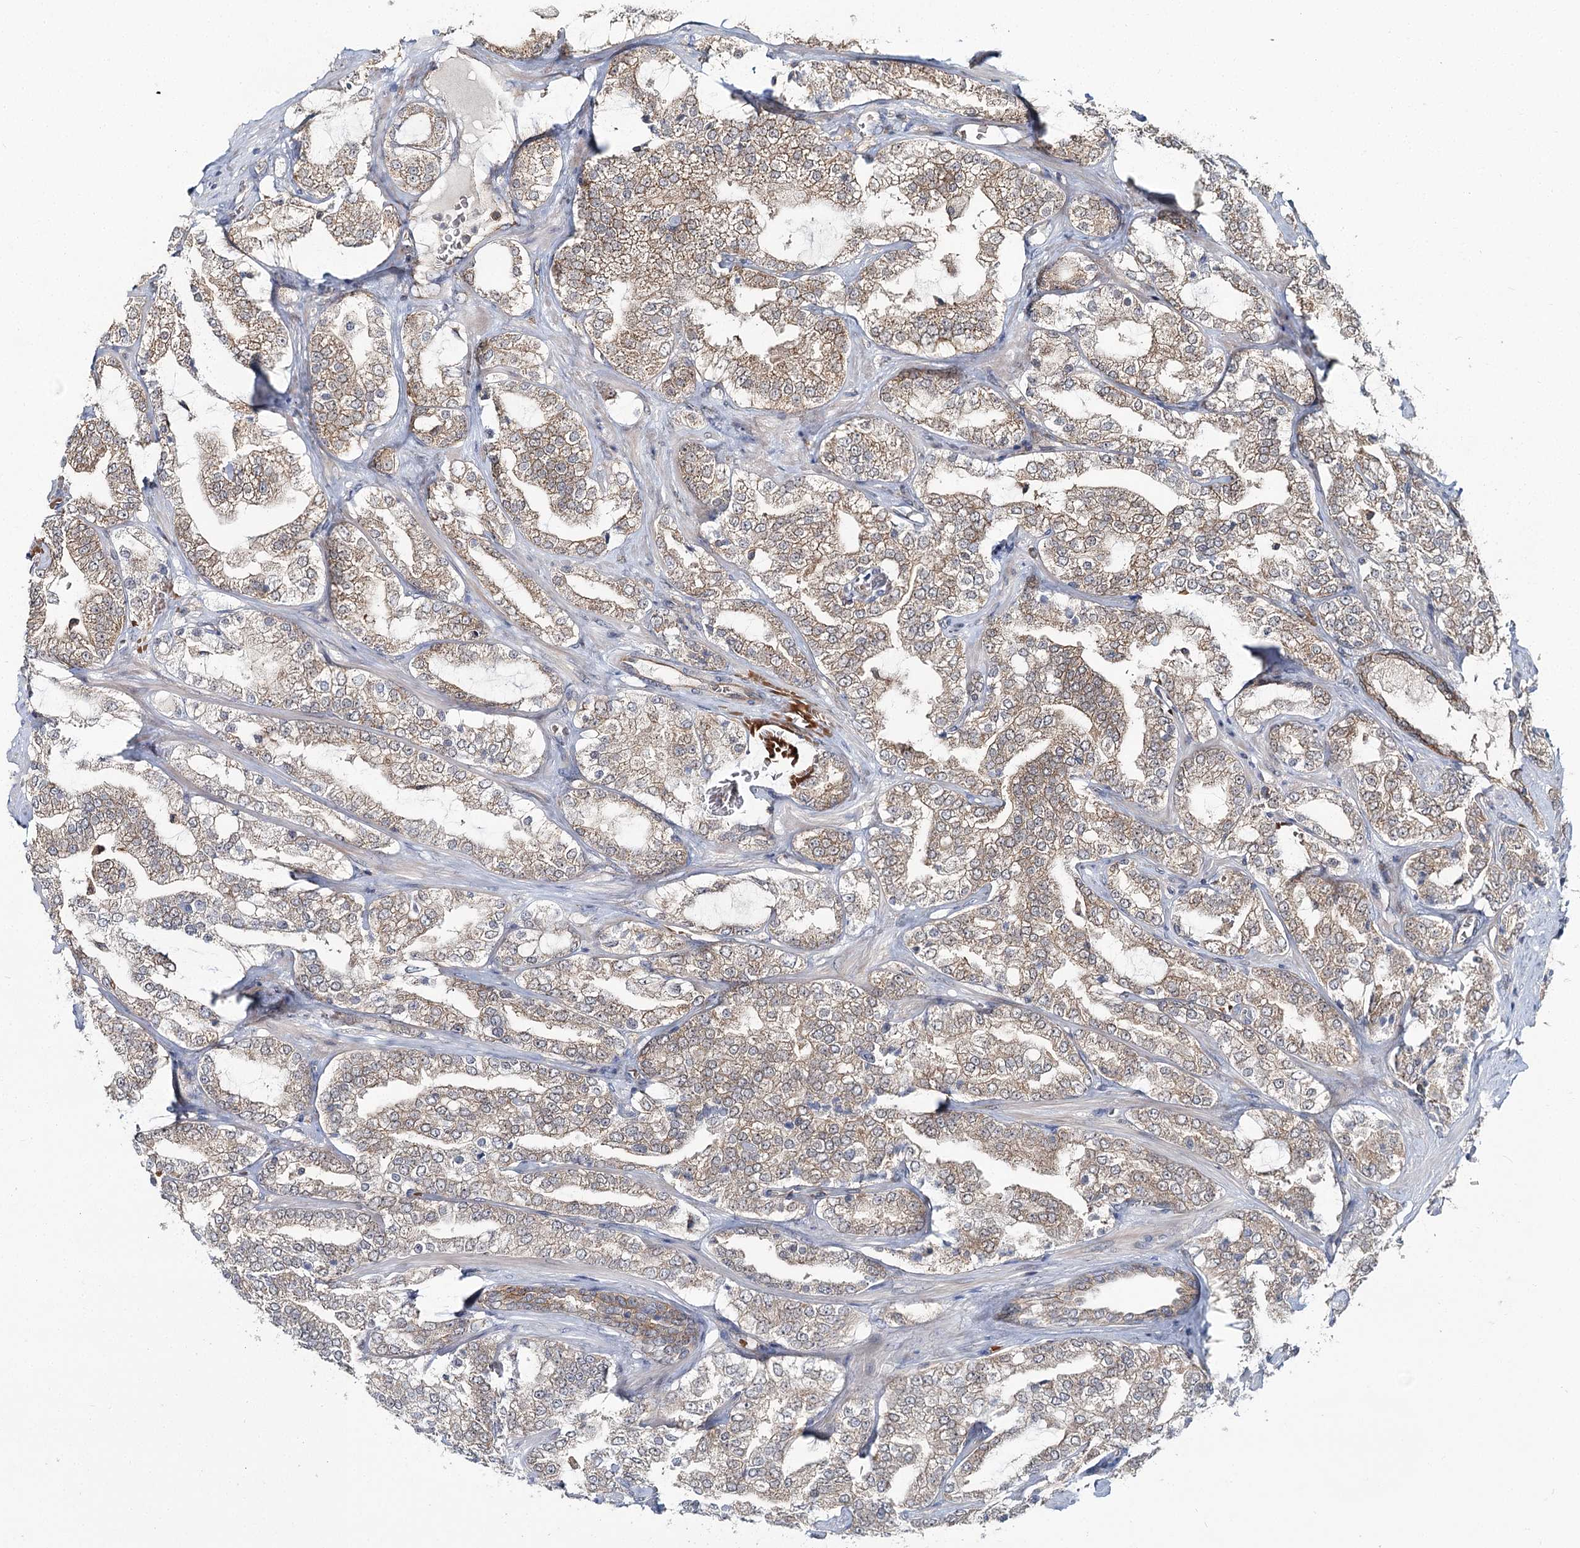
{"staining": {"intensity": "weak", "quantity": ">75%", "location": "cytoplasmic/membranous"}, "tissue": "prostate cancer", "cell_type": "Tumor cells", "image_type": "cancer", "snomed": [{"axis": "morphology", "description": "Adenocarcinoma, High grade"}, {"axis": "topography", "description": "Prostate"}], "caption": "Tumor cells demonstrate low levels of weak cytoplasmic/membranous staining in about >75% of cells in prostate high-grade adenocarcinoma. (Brightfield microscopy of DAB IHC at high magnification).", "gene": "PCBD2", "patient": {"sex": "male", "age": 64}}